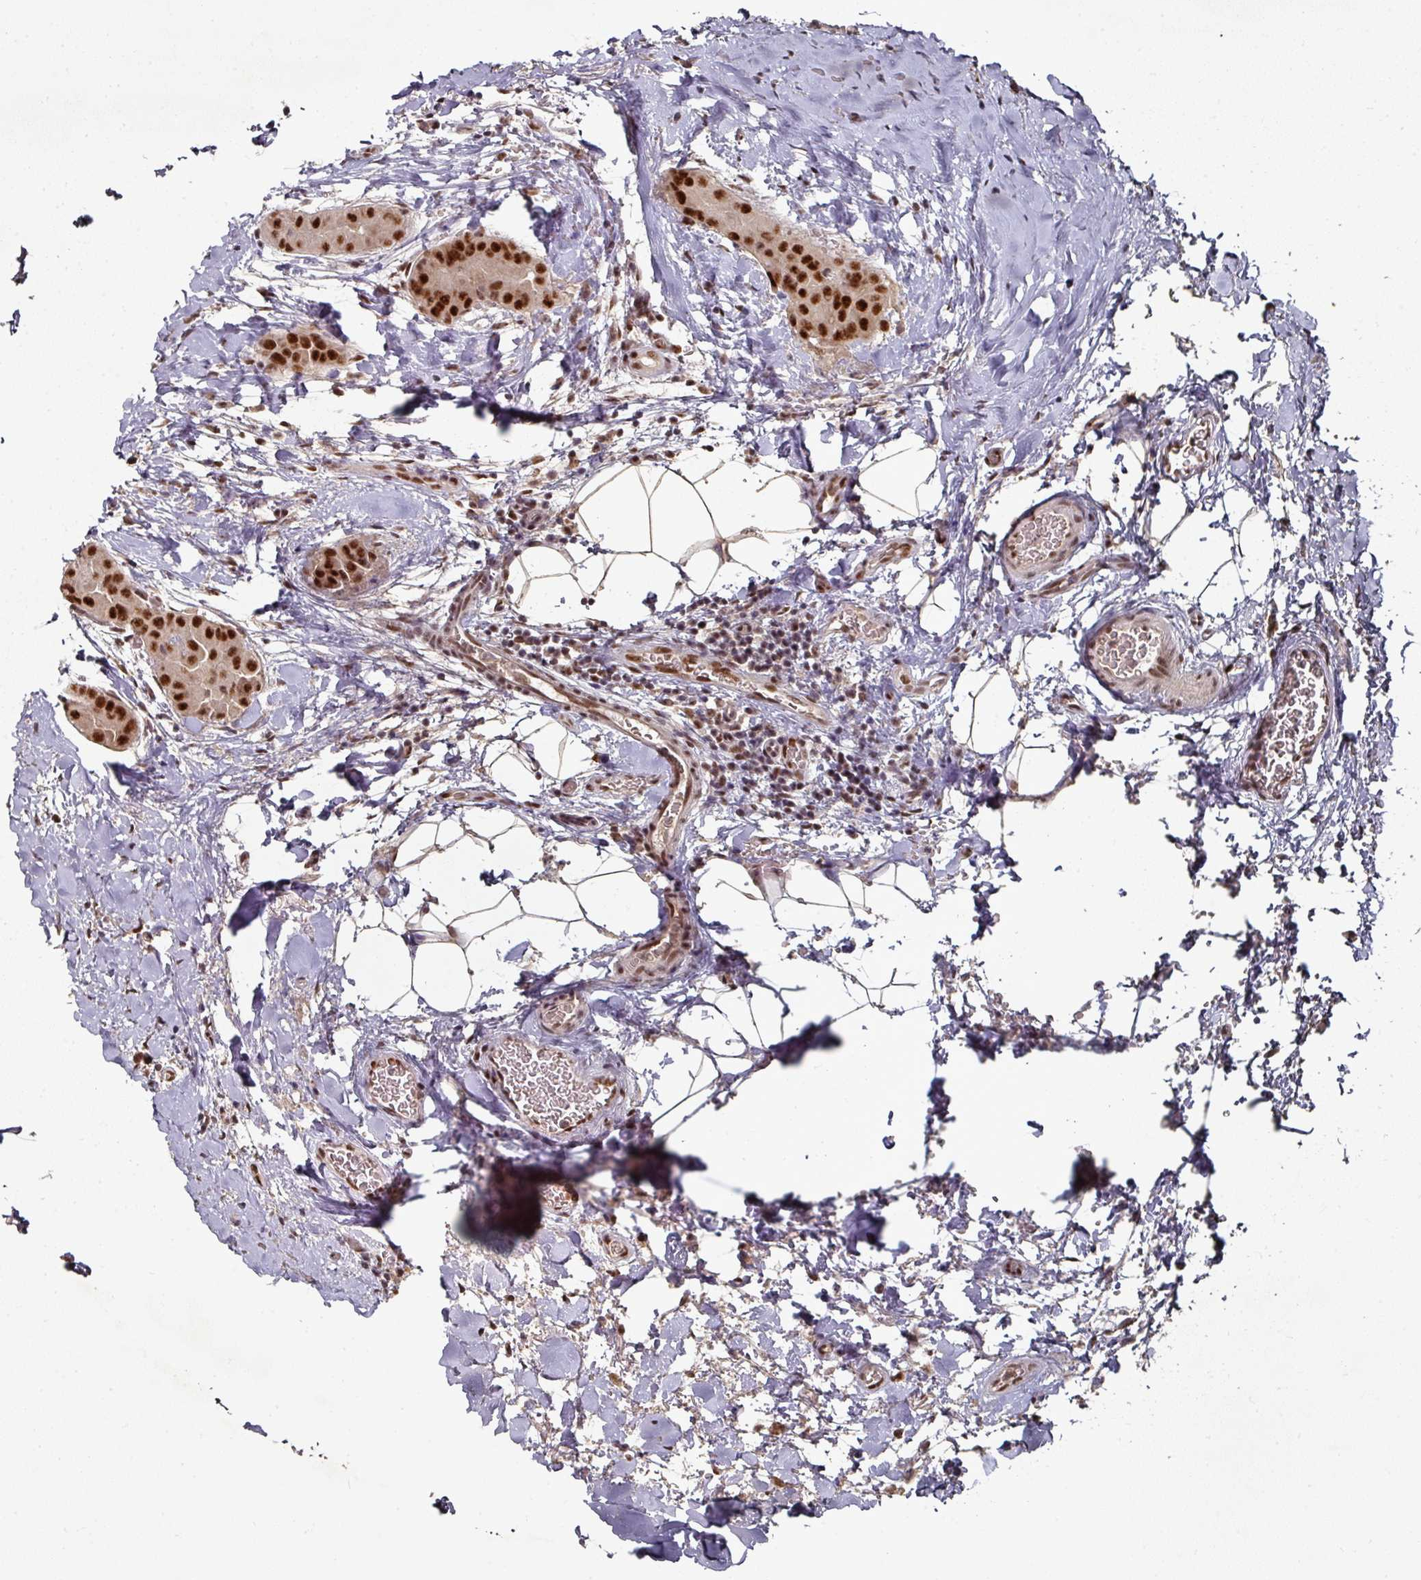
{"staining": {"intensity": "strong", "quantity": ">75%", "location": "nuclear"}, "tissue": "thyroid cancer", "cell_type": "Tumor cells", "image_type": "cancer", "snomed": [{"axis": "morphology", "description": "Papillary adenocarcinoma, NOS"}, {"axis": "topography", "description": "Thyroid gland"}], "caption": "Immunohistochemical staining of thyroid cancer (papillary adenocarcinoma) displays high levels of strong nuclear expression in about >75% of tumor cells.", "gene": "MEPCE", "patient": {"sex": "male", "age": 33}}